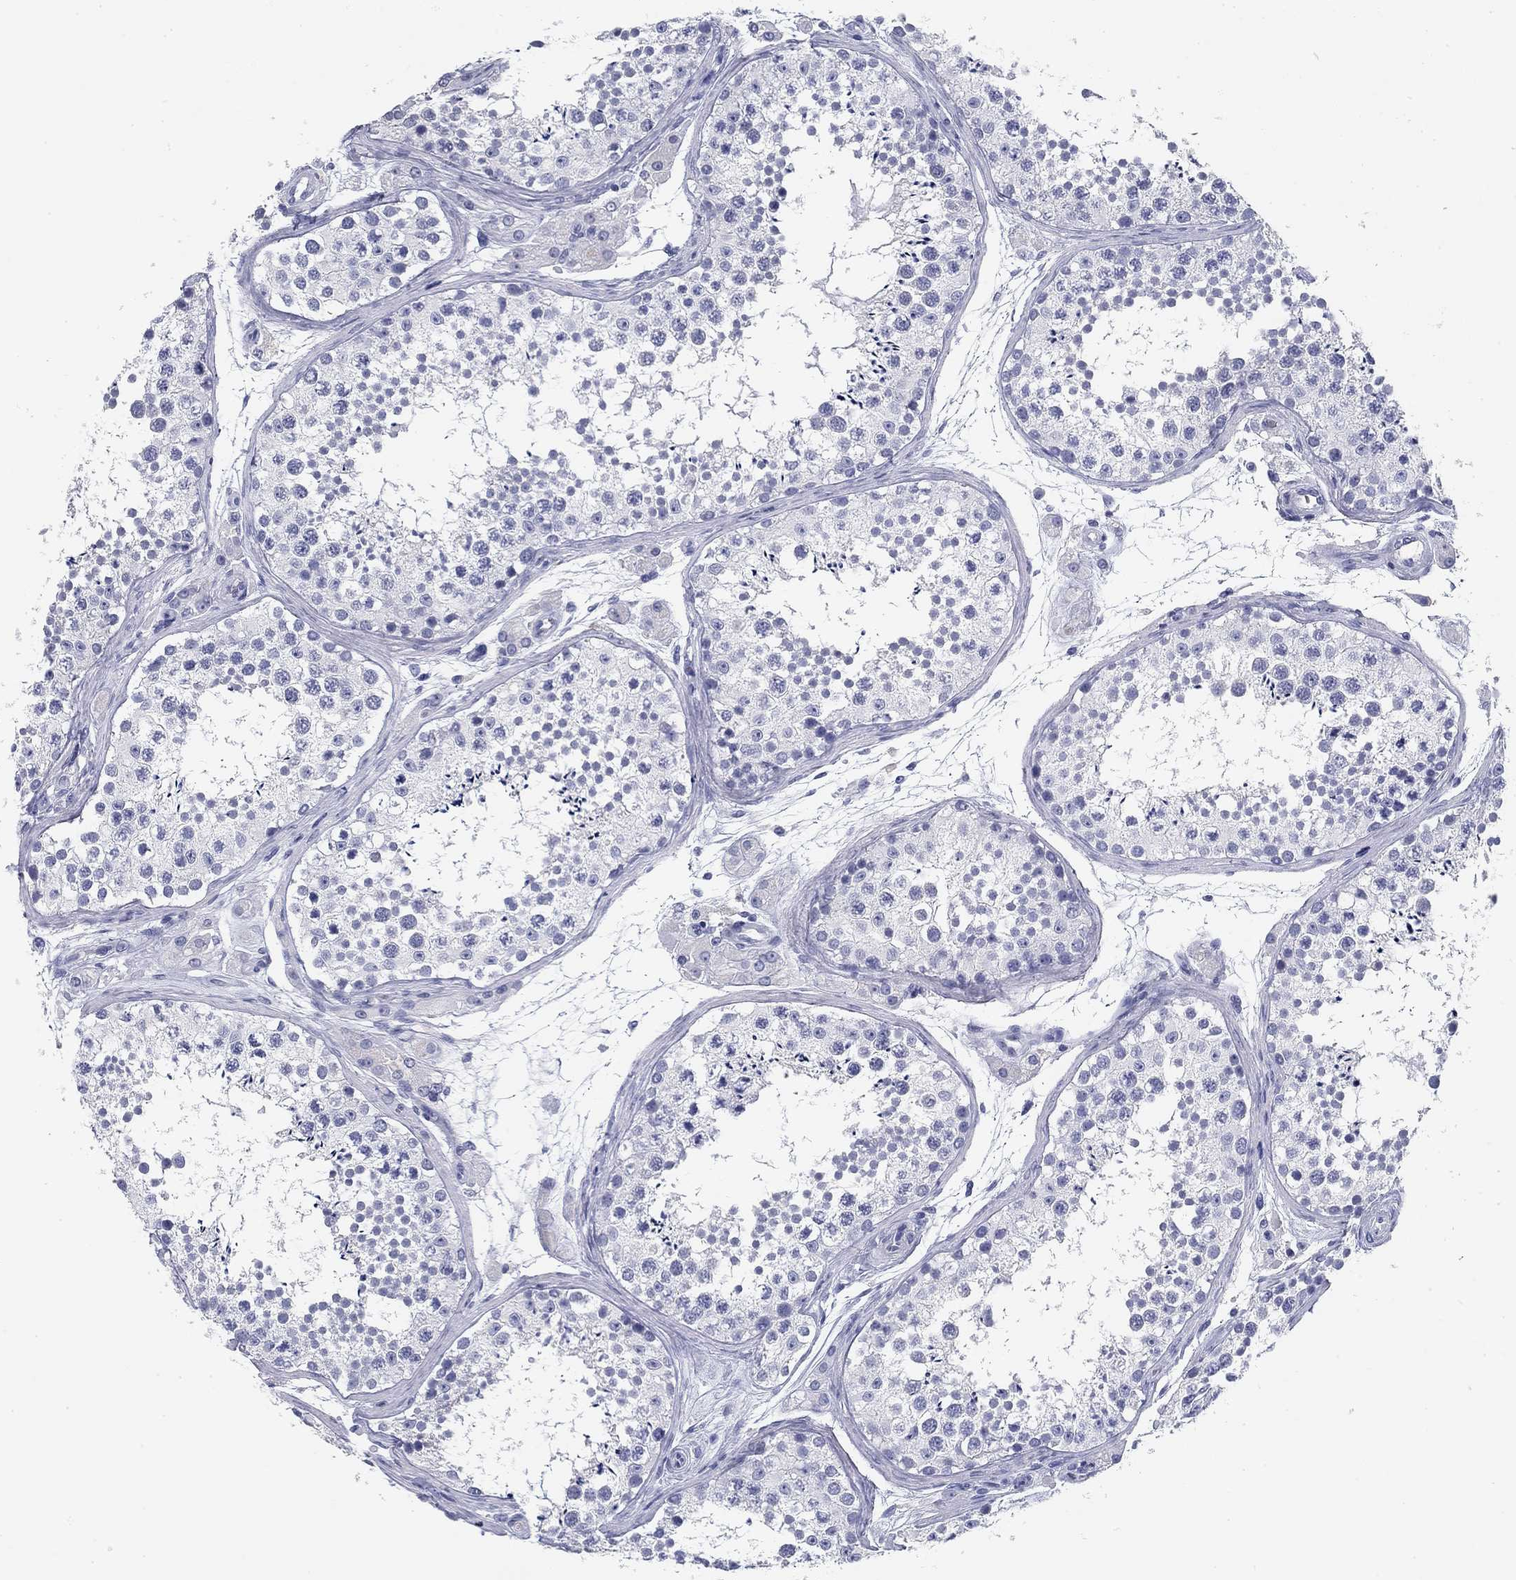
{"staining": {"intensity": "negative", "quantity": "none", "location": "none"}, "tissue": "testis", "cell_type": "Cells in seminiferous ducts", "image_type": "normal", "snomed": [{"axis": "morphology", "description": "Normal tissue, NOS"}, {"axis": "topography", "description": "Testis"}], "caption": "The immunohistochemistry histopathology image has no significant expression in cells in seminiferous ducts of testis.", "gene": "CD79B", "patient": {"sex": "male", "age": 41}}